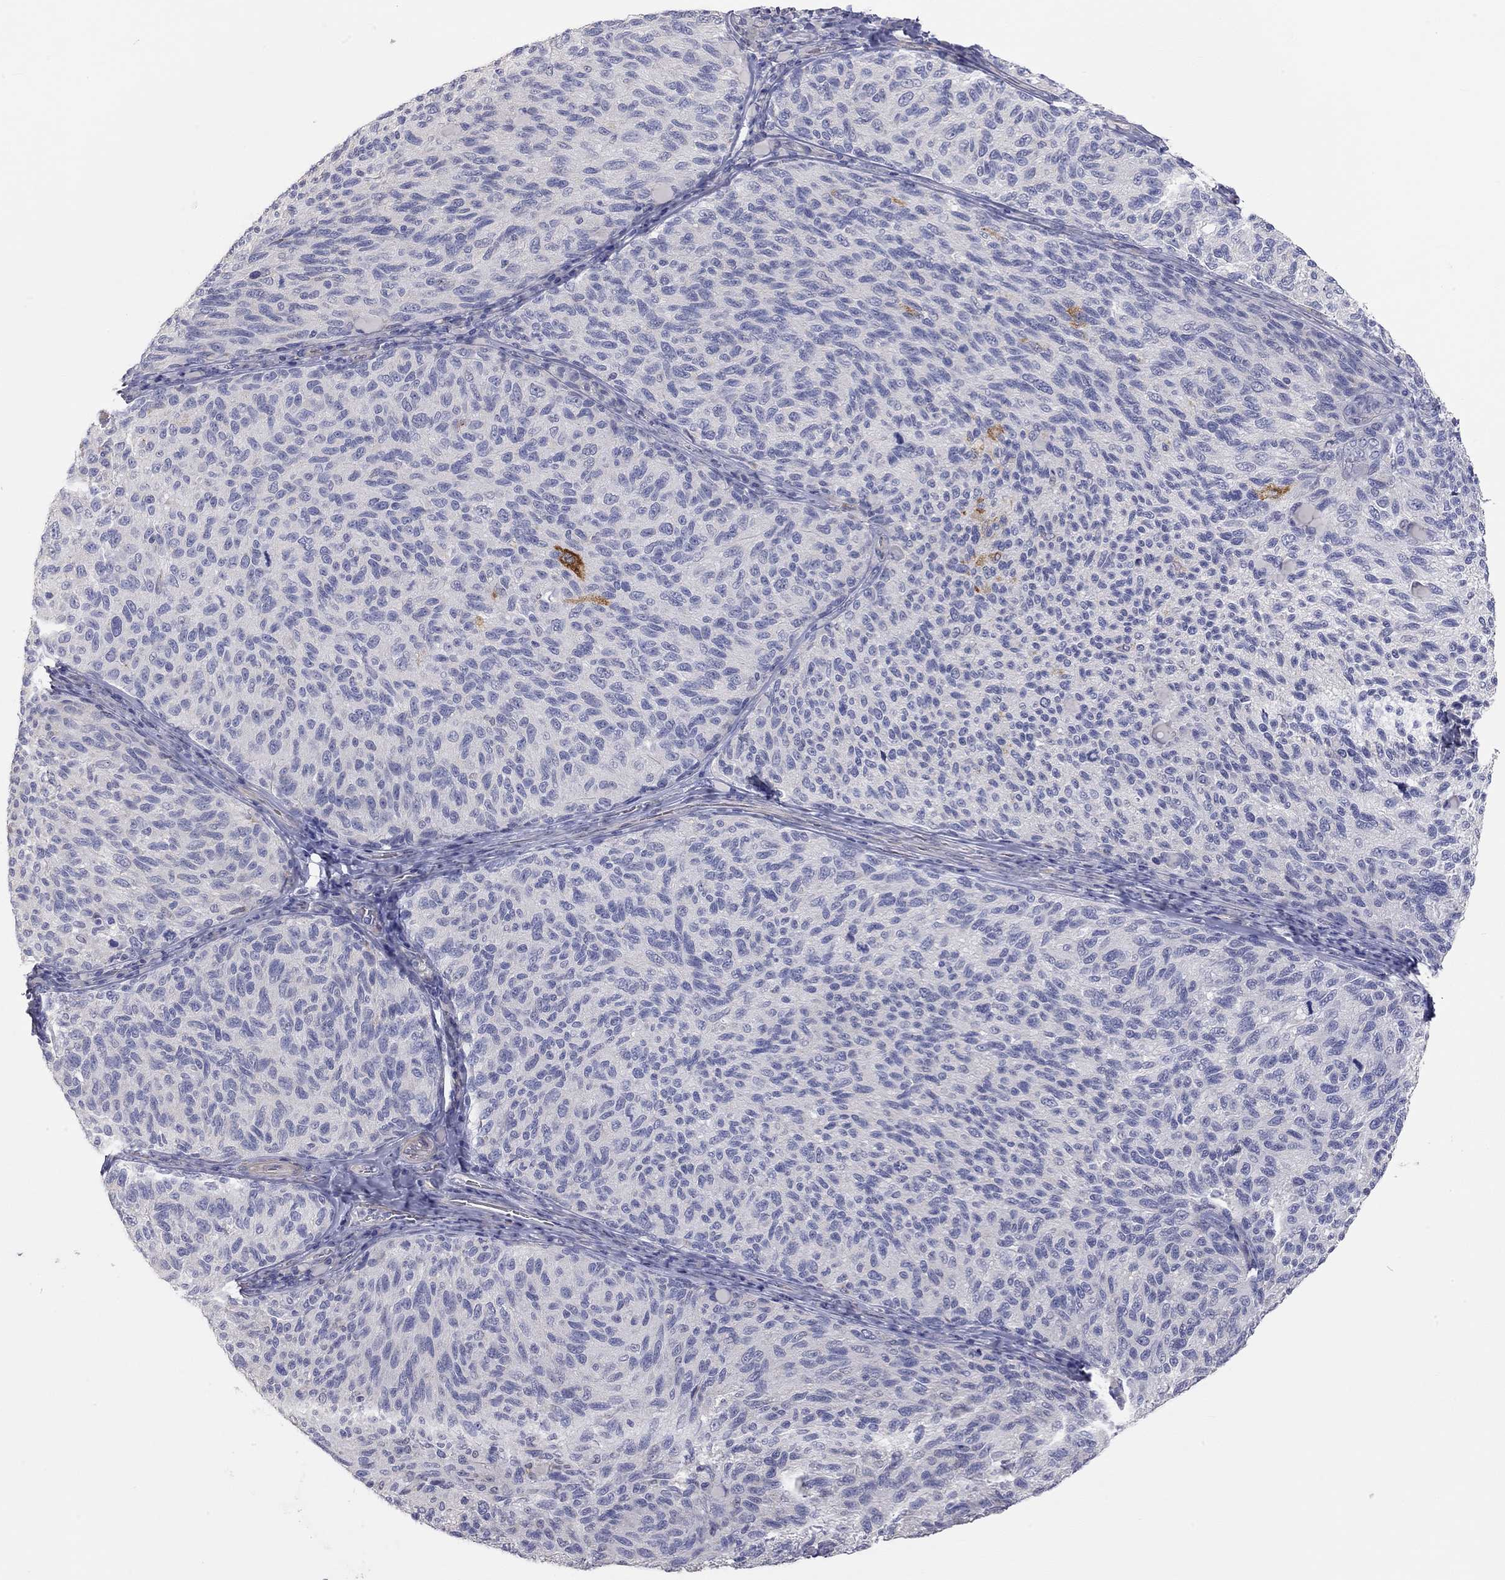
{"staining": {"intensity": "negative", "quantity": "none", "location": "none"}, "tissue": "melanoma", "cell_type": "Tumor cells", "image_type": "cancer", "snomed": [{"axis": "morphology", "description": "Malignant melanoma, NOS"}, {"axis": "topography", "description": "Skin"}], "caption": "Malignant melanoma was stained to show a protein in brown. There is no significant positivity in tumor cells. (DAB IHC, high magnification).", "gene": "PAPSS2", "patient": {"sex": "female", "age": 73}}